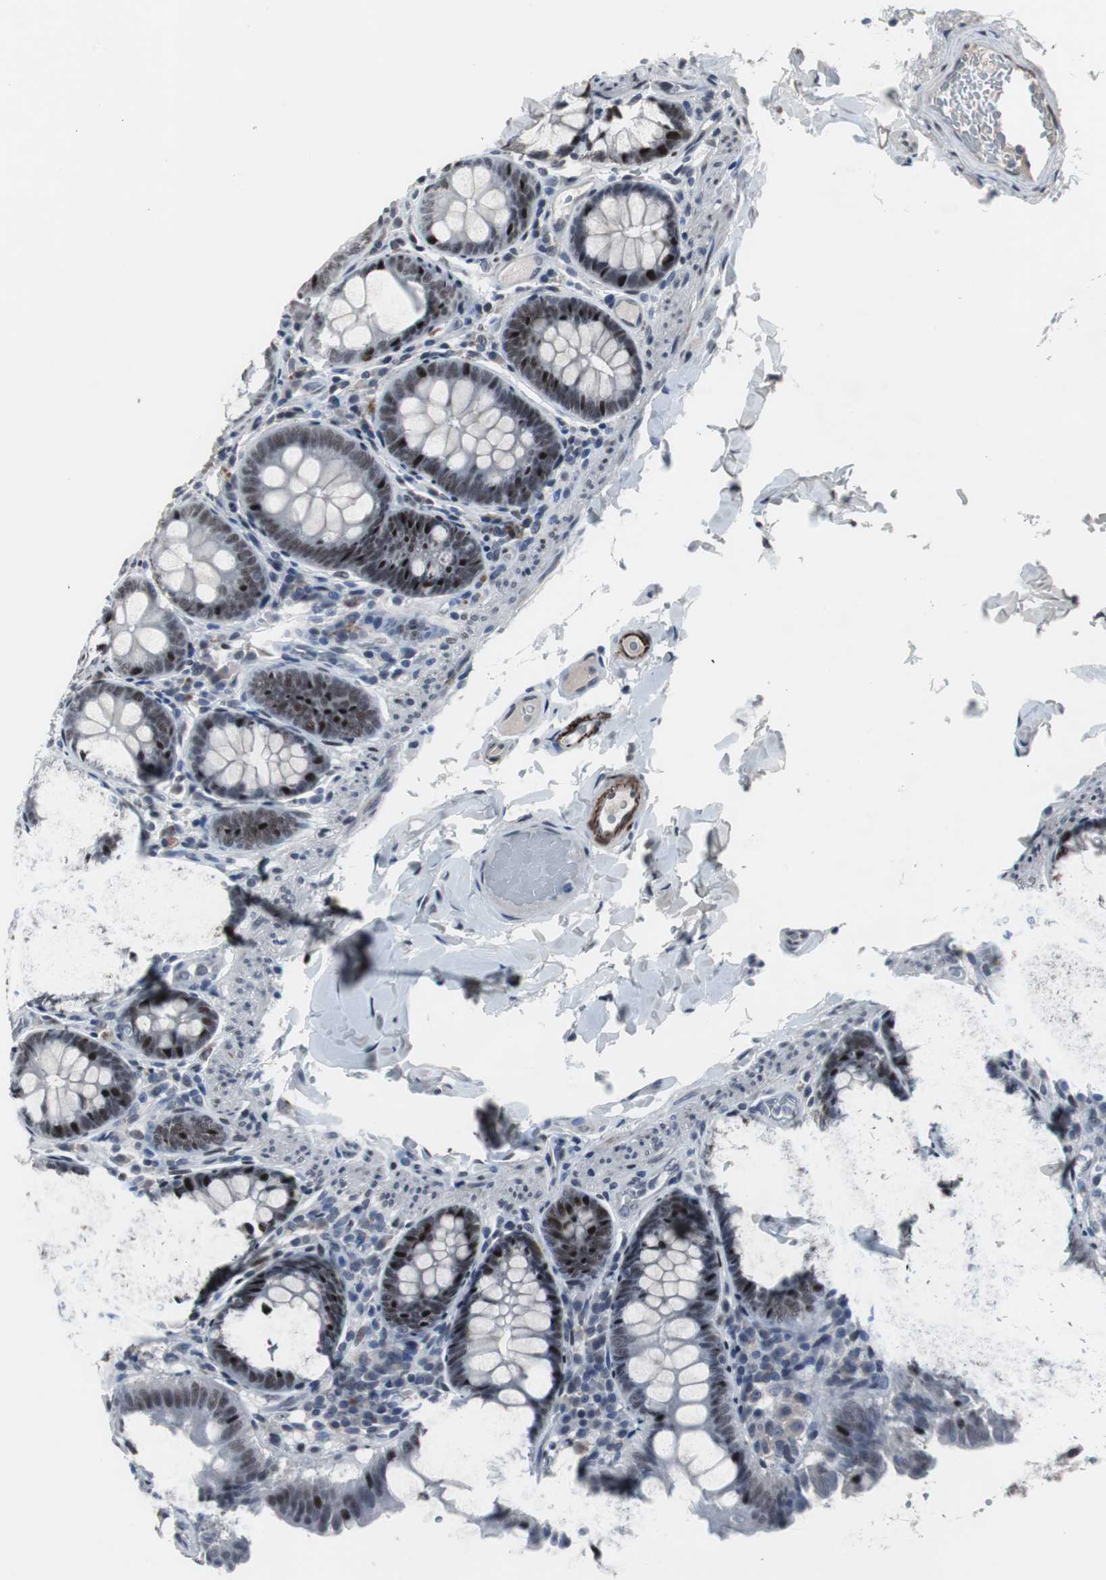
{"staining": {"intensity": "moderate", "quantity": ">75%", "location": "nuclear"}, "tissue": "colon", "cell_type": "Endothelial cells", "image_type": "normal", "snomed": [{"axis": "morphology", "description": "Normal tissue, NOS"}, {"axis": "topography", "description": "Colon"}], "caption": "This image shows unremarkable colon stained with IHC to label a protein in brown. The nuclear of endothelial cells show moderate positivity for the protein. Nuclei are counter-stained blue.", "gene": "FOXP4", "patient": {"sex": "female", "age": 61}}